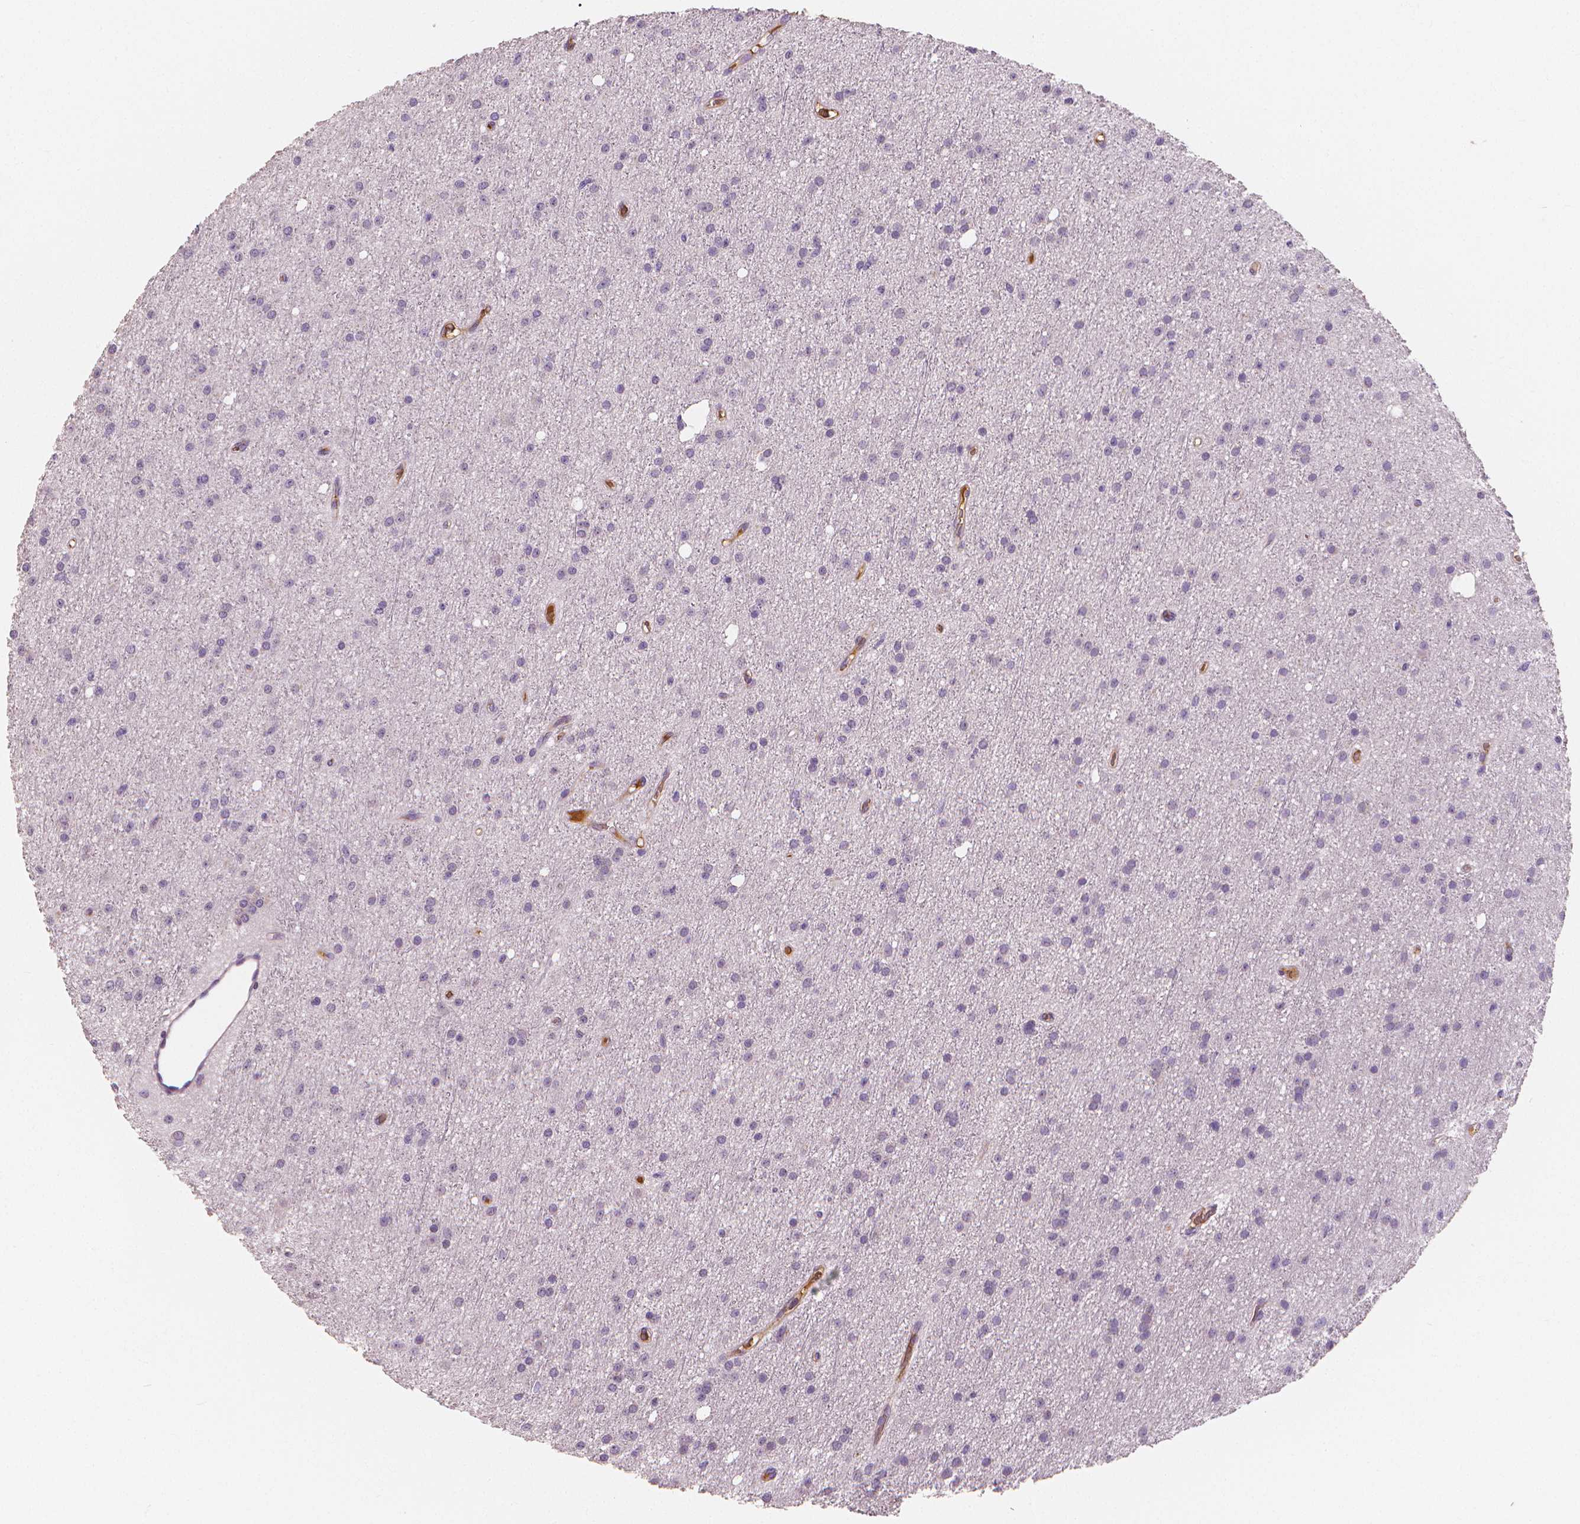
{"staining": {"intensity": "negative", "quantity": "none", "location": "none"}, "tissue": "glioma", "cell_type": "Tumor cells", "image_type": "cancer", "snomed": [{"axis": "morphology", "description": "Glioma, malignant, Low grade"}, {"axis": "topography", "description": "Brain"}], "caption": "DAB (3,3'-diaminobenzidine) immunohistochemical staining of human glioma displays no significant expression in tumor cells.", "gene": "APOA4", "patient": {"sex": "male", "age": 27}}